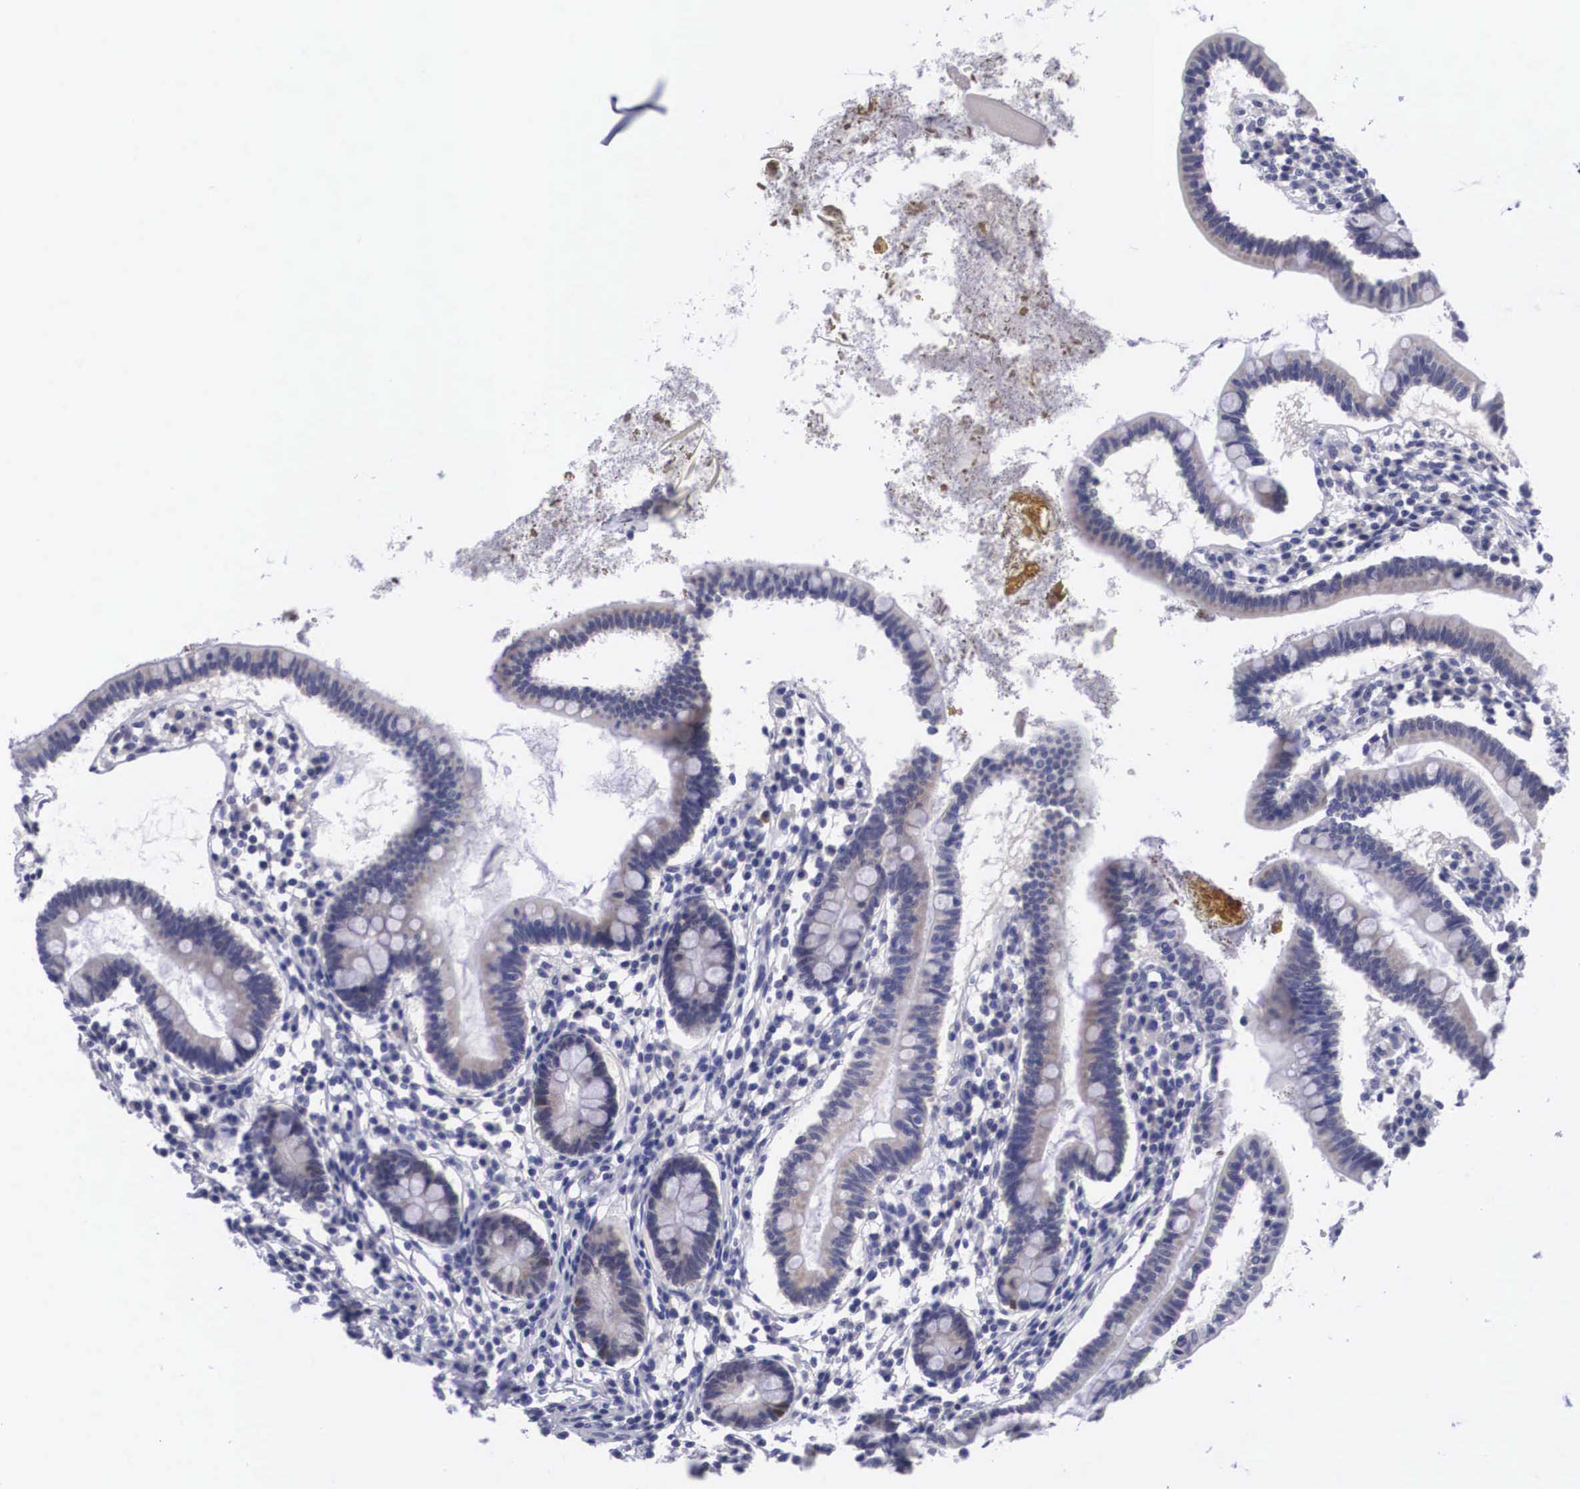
{"staining": {"intensity": "moderate", "quantity": "<25%", "location": "nuclear"}, "tissue": "small intestine", "cell_type": "Glandular cells", "image_type": "normal", "snomed": [{"axis": "morphology", "description": "Normal tissue, NOS"}, {"axis": "topography", "description": "Small intestine"}], "caption": "A micrograph of human small intestine stained for a protein reveals moderate nuclear brown staining in glandular cells. (Stains: DAB (3,3'-diaminobenzidine) in brown, nuclei in blue, Microscopy: brightfield microscopy at high magnification).", "gene": "SOX11", "patient": {"sex": "female", "age": 37}}